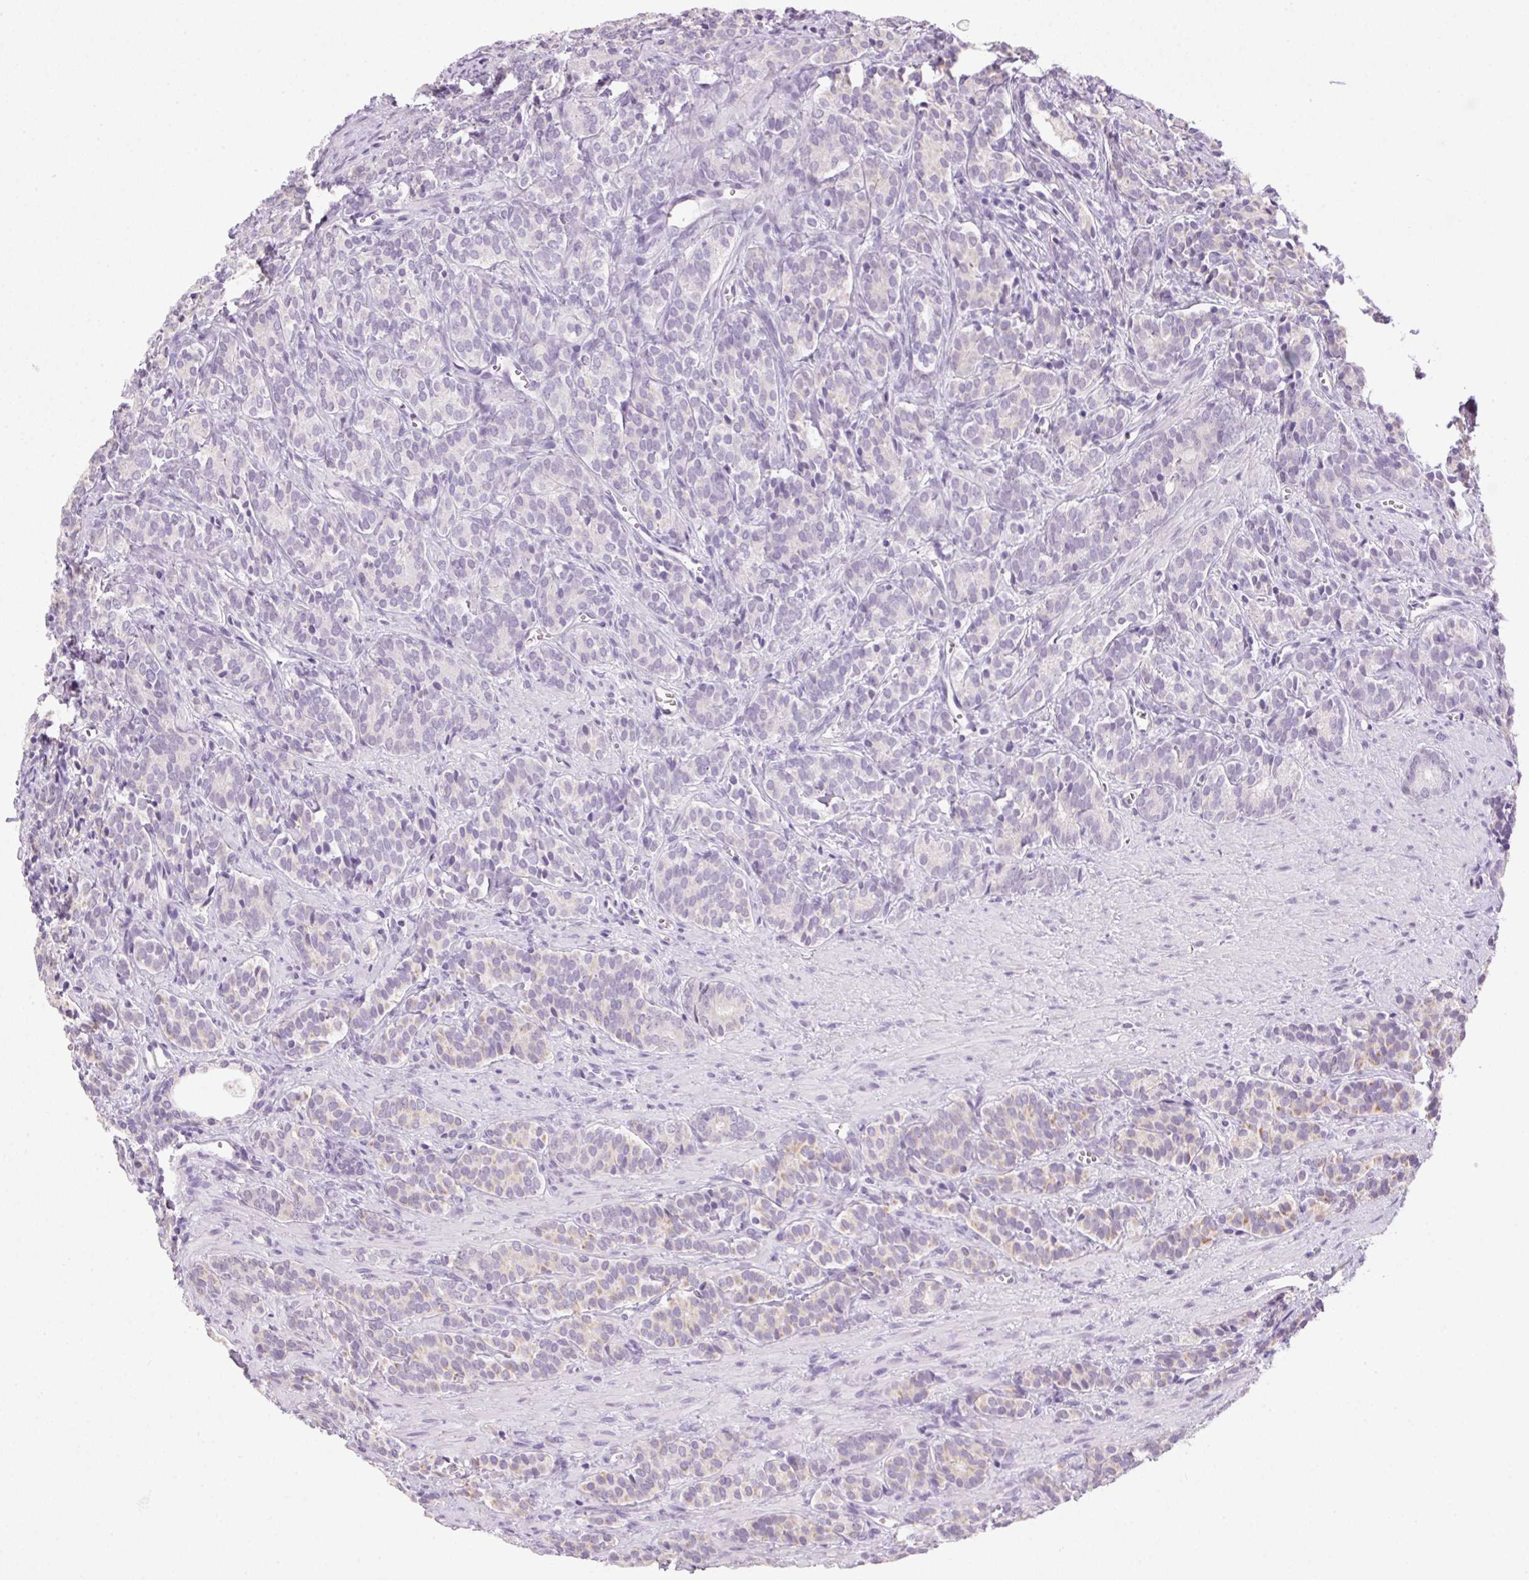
{"staining": {"intensity": "negative", "quantity": "none", "location": "none"}, "tissue": "prostate cancer", "cell_type": "Tumor cells", "image_type": "cancer", "snomed": [{"axis": "morphology", "description": "Adenocarcinoma, High grade"}, {"axis": "topography", "description": "Prostate"}], "caption": "IHC histopathology image of neoplastic tissue: human adenocarcinoma (high-grade) (prostate) stained with DAB demonstrates no significant protein expression in tumor cells.", "gene": "POPDC2", "patient": {"sex": "male", "age": 84}}